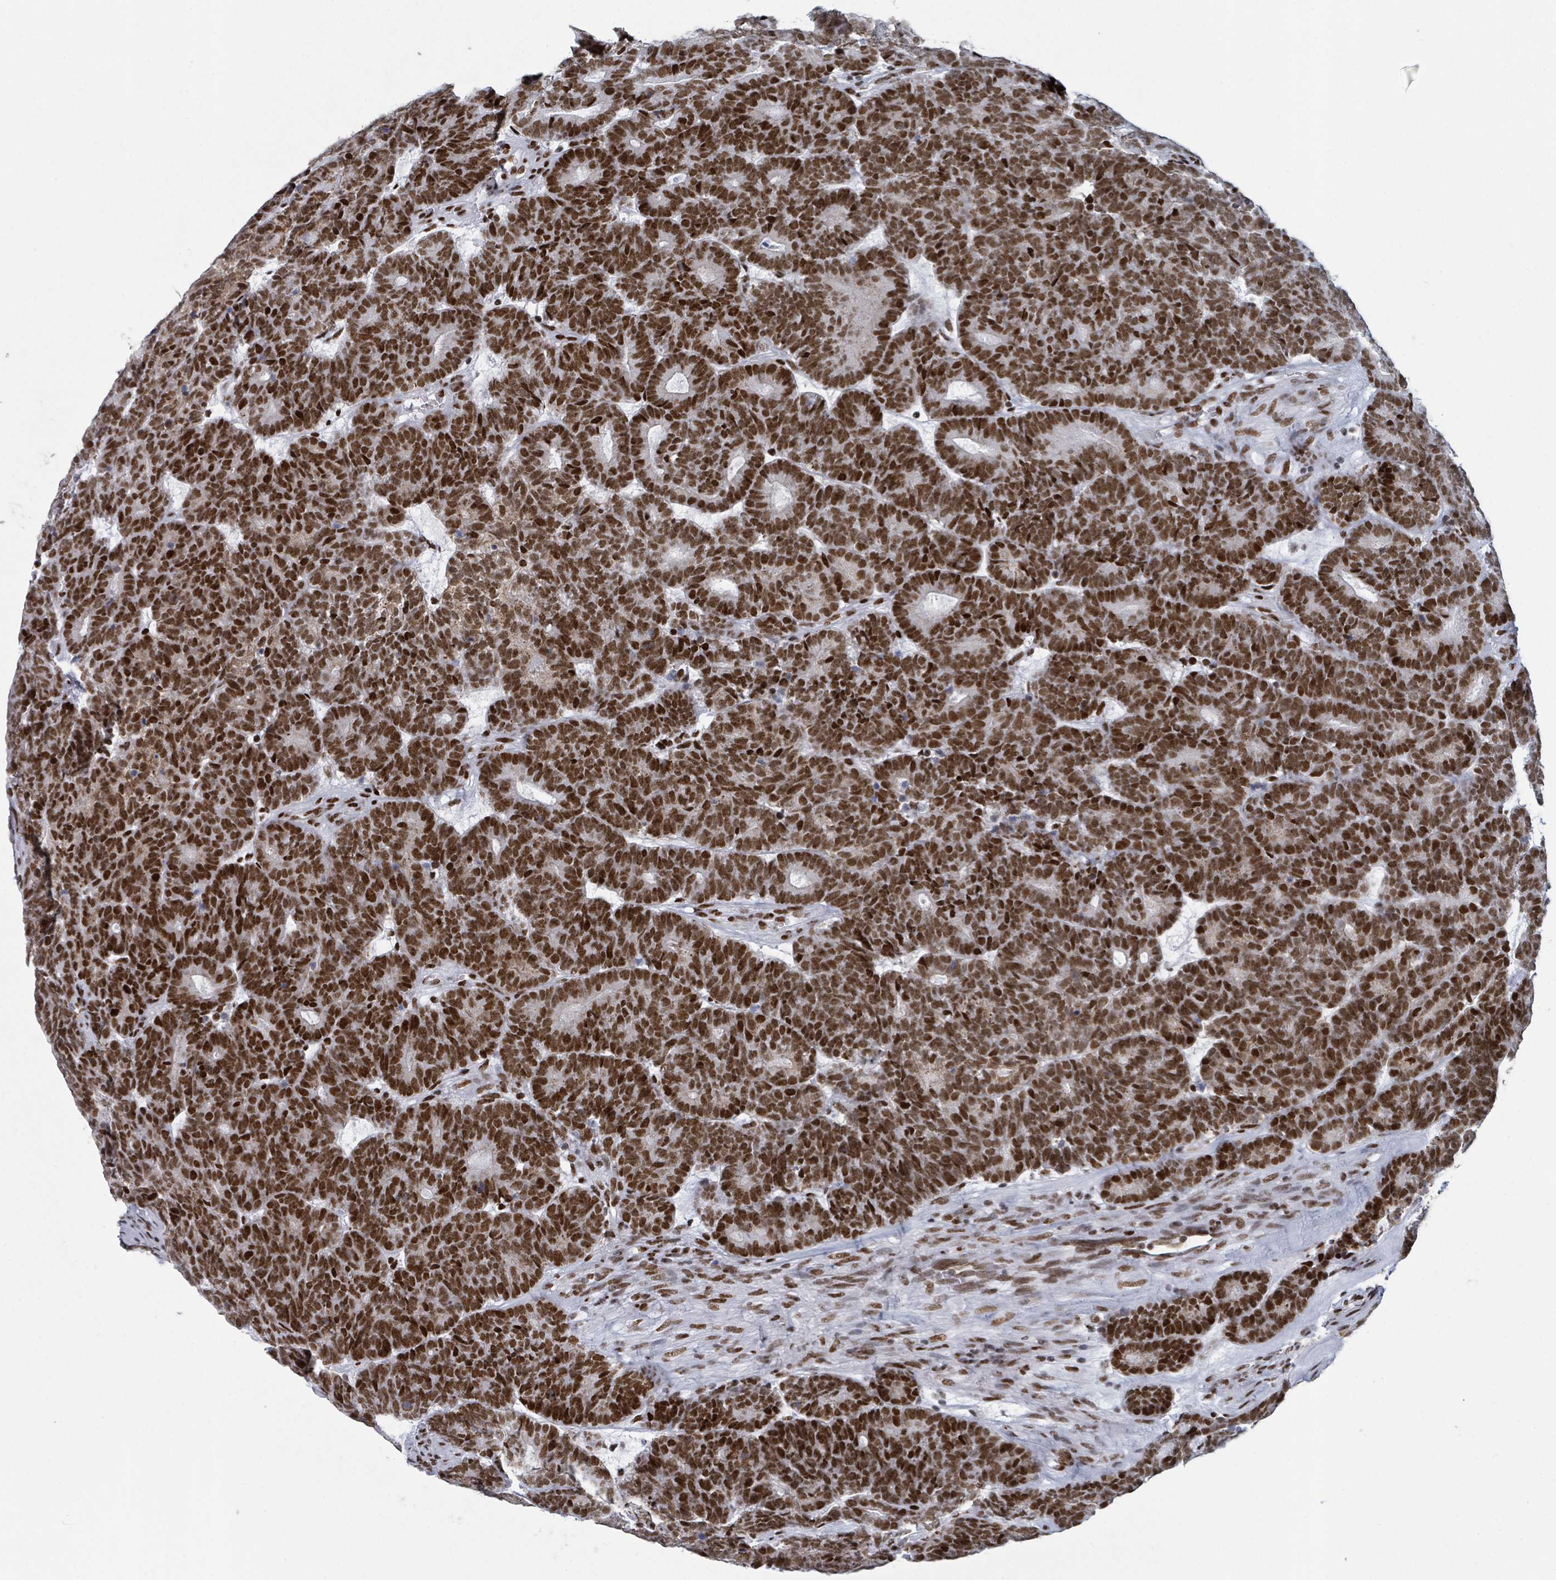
{"staining": {"intensity": "strong", "quantity": ">75%", "location": "nuclear"}, "tissue": "head and neck cancer", "cell_type": "Tumor cells", "image_type": "cancer", "snomed": [{"axis": "morphology", "description": "Adenocarcinoma, NOS"}, {"axis": "topography", "description": "Head-Neck"}], "caption": "Brown immunohistochemical staining in human head and neck cancer (adenocarcinoma) exhibits strong nuclear staining in about >75% of tumor cells. The protein is shown in brown color, while the nuclei are stained blue.", "gene": "DHX16", "patient": {"sex": "female", "age": 81}}